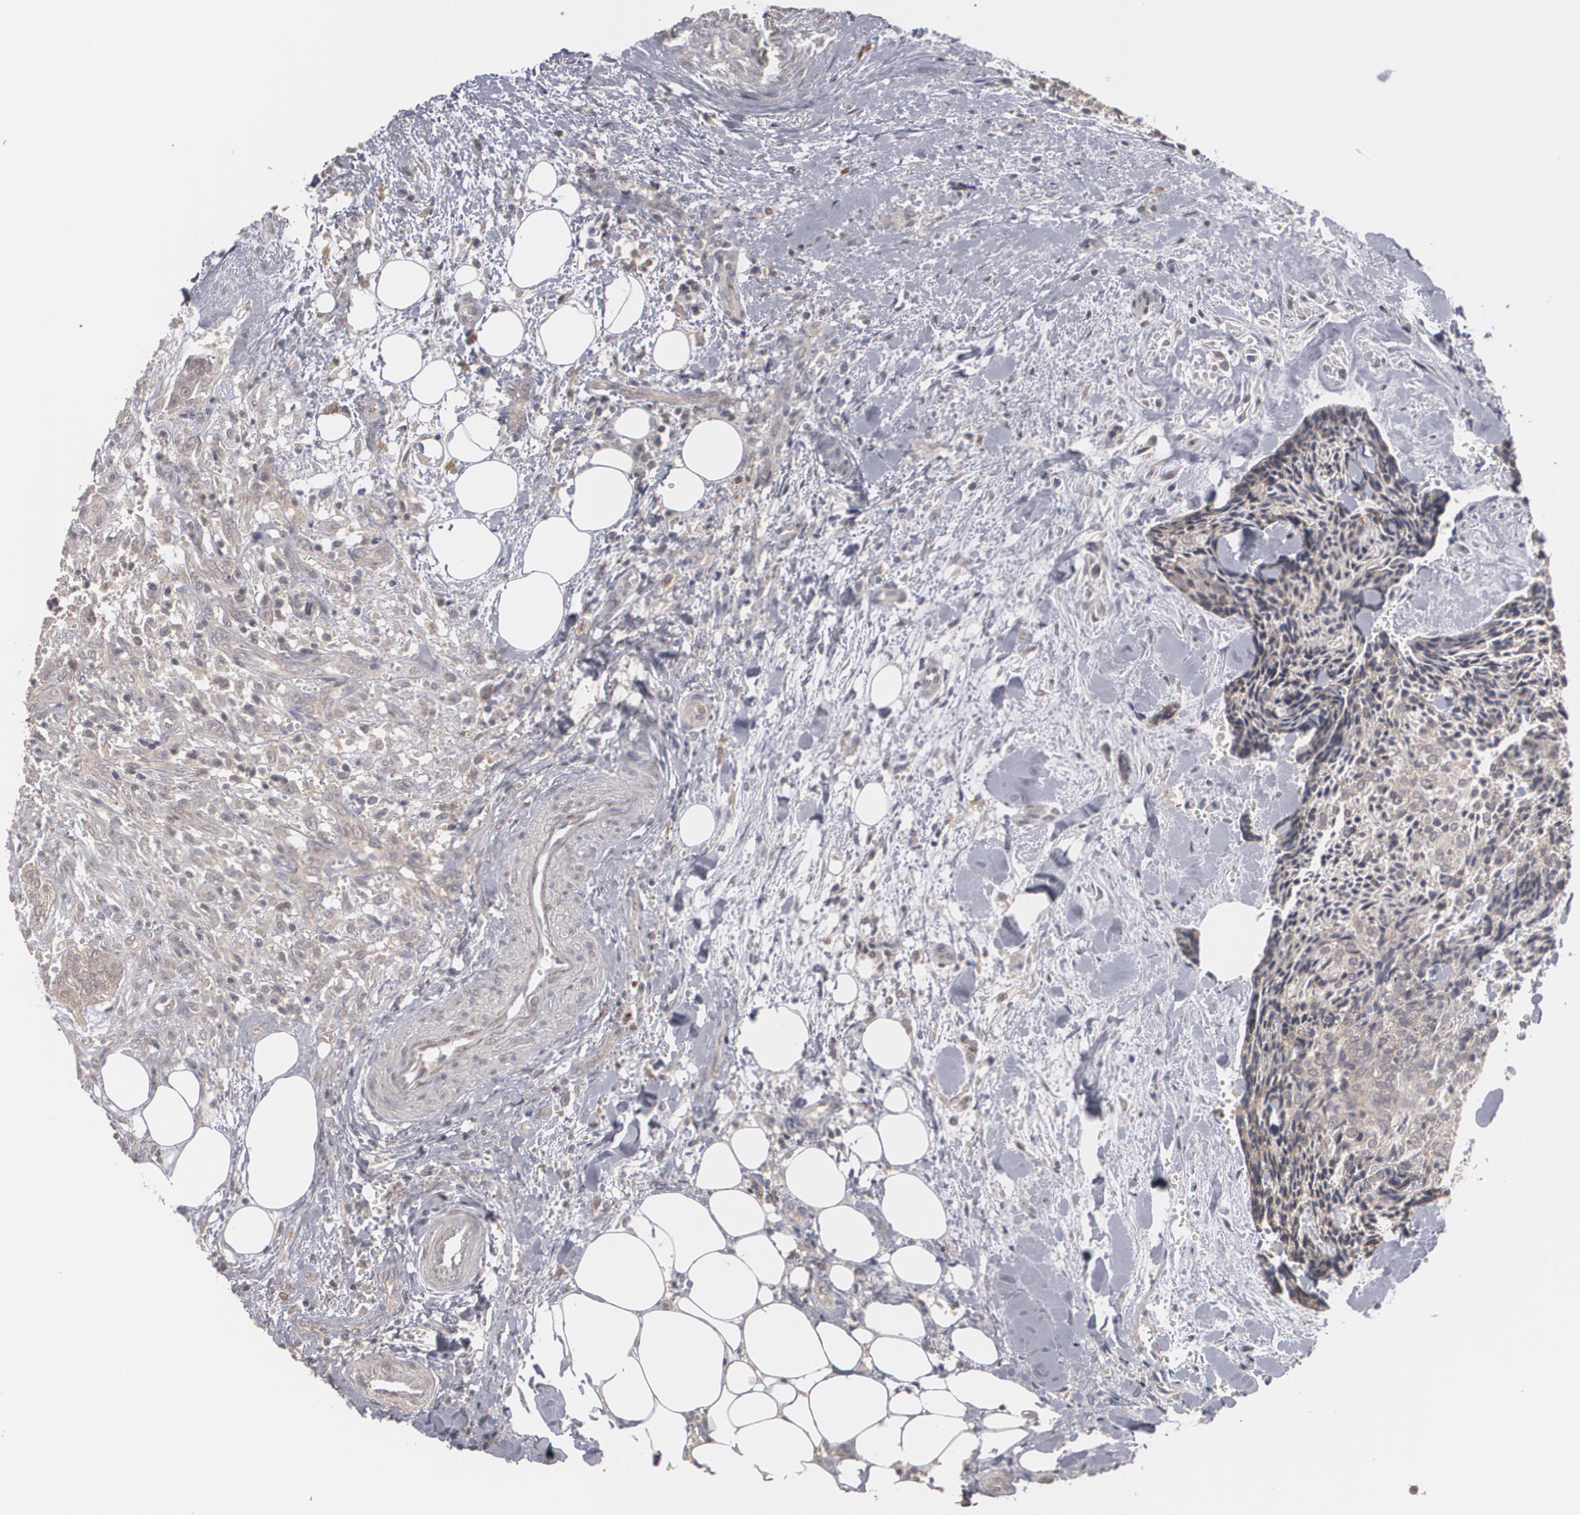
{"staining": {"intensity": "moderate", "quantity": ">75%", "location": "cytoplasmic/membranous"}, "tissue": "head and neck cancer", "cell_type": "Tumor cells", "image_type": "cancer", "snomed": [{"axis": "morphology", "description": "Squamous cell carcinoma, NOS"}, {"axis": "topography", "description": "Salivary gland"}, {"axis": "topography", "description": "Head-Neck"}], "caption": "Immunohistochemical staining of human head and neck cancer (squamous cell carcinoma) shows moderate cytoplasmic/membranous protein positivity in approximately >75% of tumor cells.", "gene": "ARF6", "patient": {"sex": "male", "age": 70}}